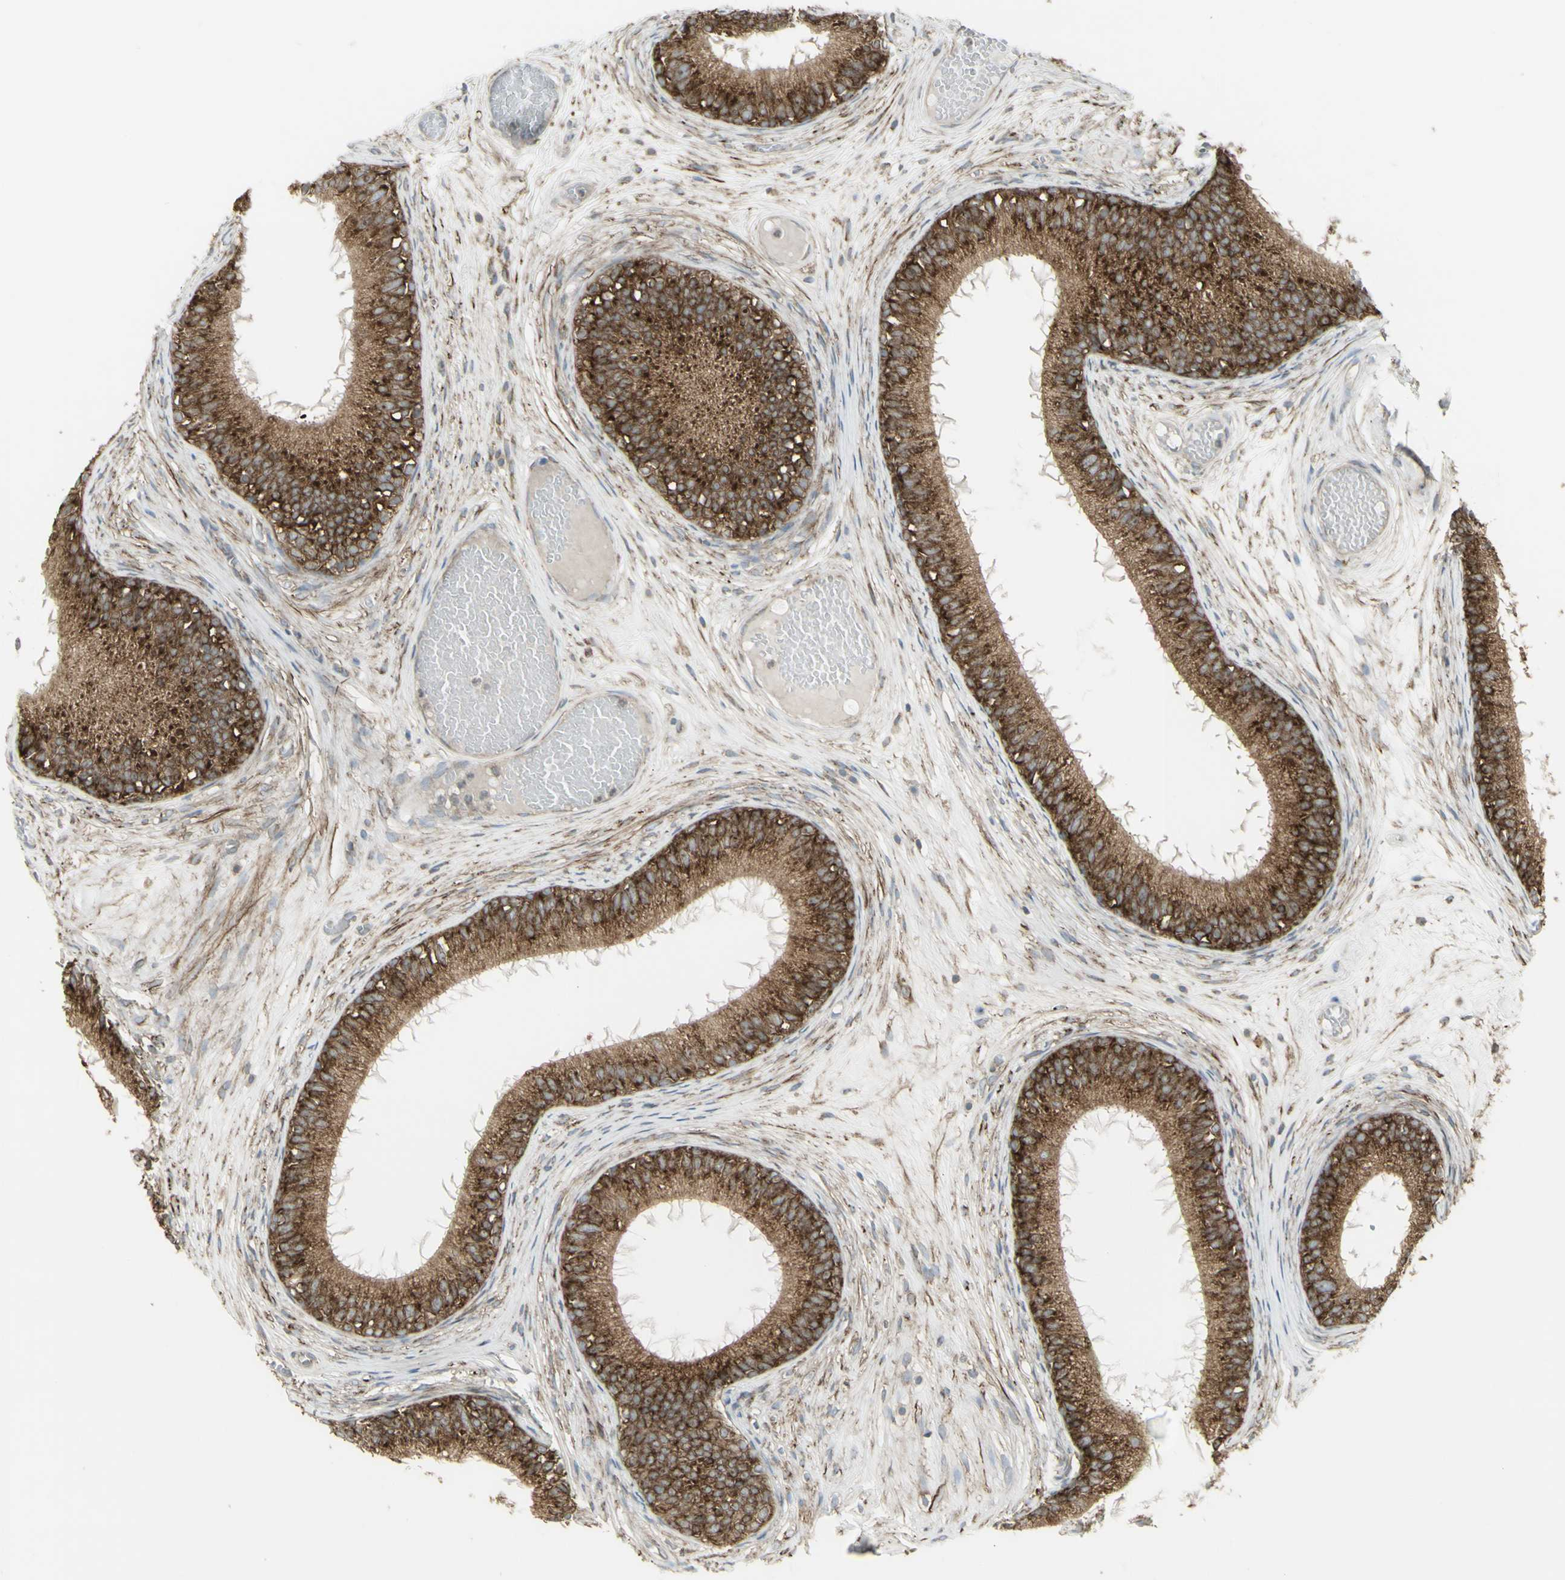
{"staining": {"intensity": "strong", "quantity": ">75%", "location": "cytoplasmic/membranous"}, "tissue": "epididymis", "cell_type": "Glandular cells", "image_type": "normal", "snomed": [{"axis": "morphology", "description": "Normal tissue, NOS"}, {"axis": "morphology", "description": "Atrophy, NOS"}, {"axis": "topography", "description": "Testis"}, {"axis": "topography", "description": "Epididymis"}], "caption": "DAB (3,3'-diaminobenzidine) immunohistochemical staining of unremarkable epididymis shows strong cytoplasmic/membranous protein expression in about >75% of glandular cells.", "gene": "FKBP3", "patient": {"sex": "male", "age": 18}}